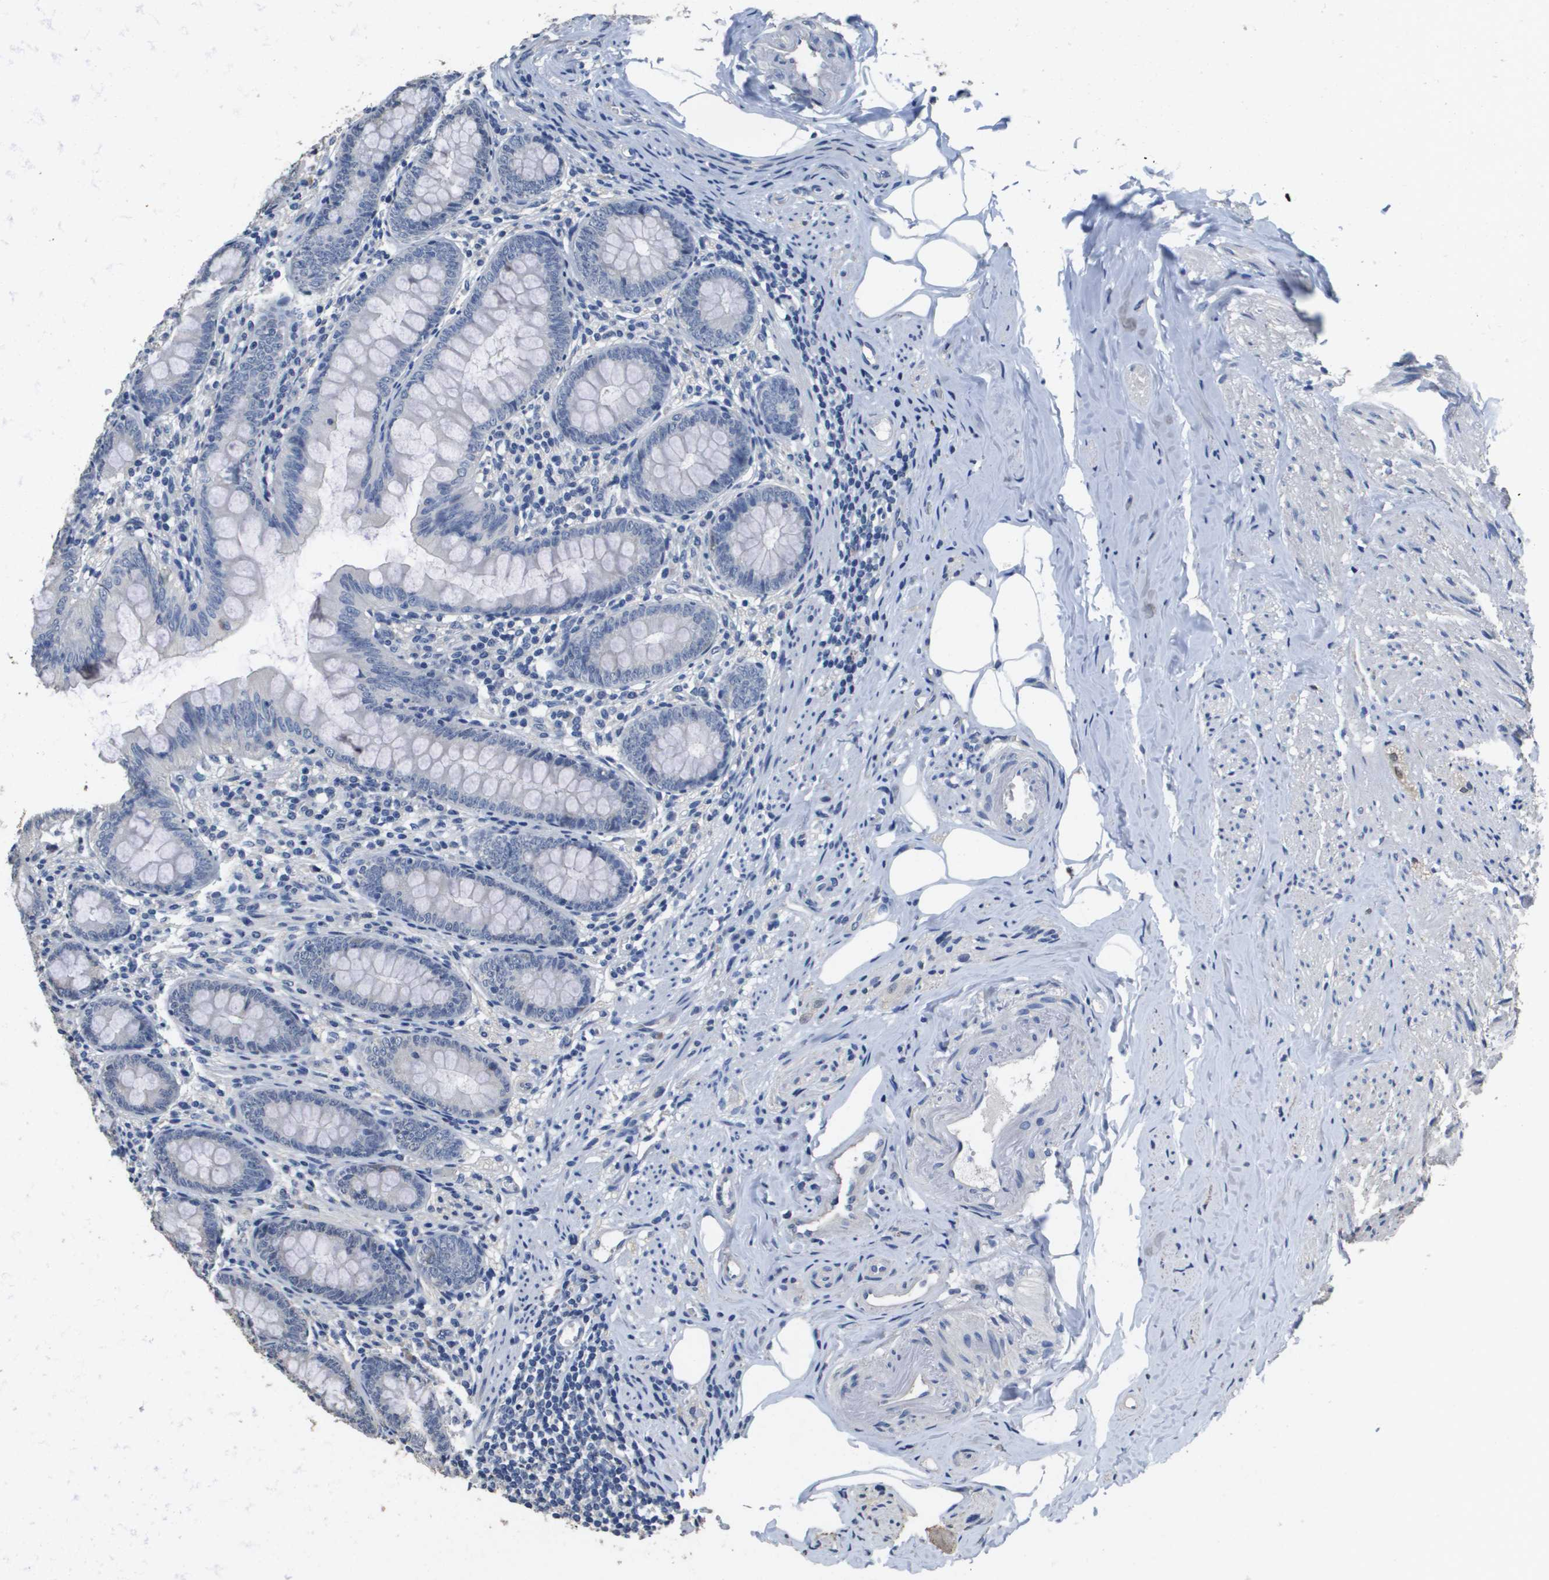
{"staining": {"intensity": "negative", "quantity": "none", "location": "none"}, "tissue": "appendix", "cell_type": "Glandular cells", "image_type": "normal", "snomed": [{"axis": "morphology", "description": "Normal tissue, NOS"}, {"axis": "topography", "description": "Appendix"}], "caption": "Immunohistochemistry (IHC) of benign appendix demonstrates no expression in glandular cells. (DAB immunohistochemistry with hematoxylin counter stain).", "gene": "MT3", "patient": {"sex": "female", "age": 77}}